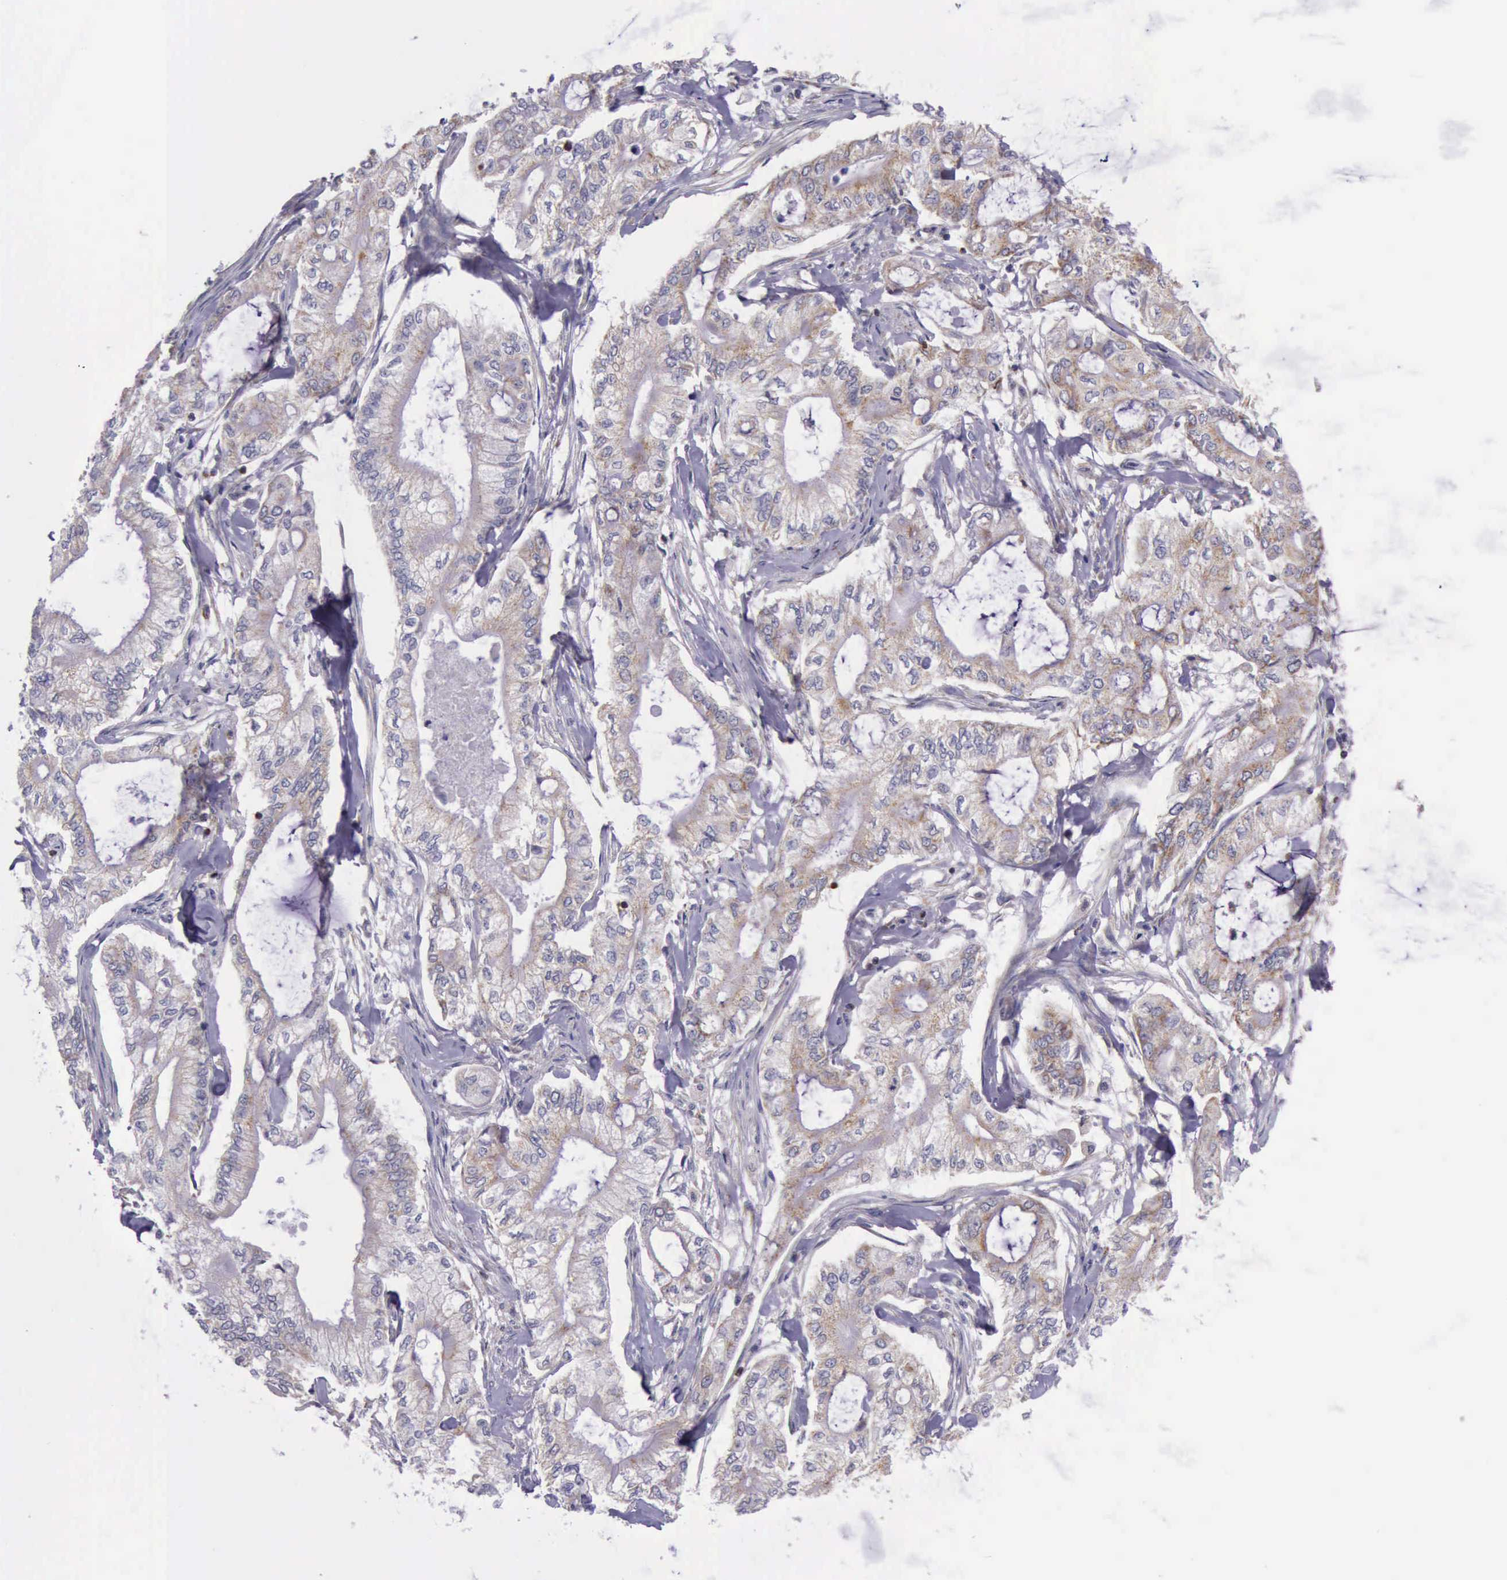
{"staining": {"intensity": "weak", "quantity": ">75%", "location": "cytoplasmic/membranous"}, "tissue": "pancreatic cancer", "cell_type": "Tumor cells", "image_type": "cancer", "snomed": [{"axis": "morphology", "description": "Adenocarcinoma, NOS"}, {"axis": "topography", "description": "Pancreas"}], "caption": "High-magnification brightfield microscopy of pancreatic cancer stained with DAB (3,3'-diaminobenzidine) (brown) and counterstained with hematoxylin (blue). tumor cells exhibit weak cytoplasmic/membranous positivity is identified in approximately>75% of cells.", "gene": "TXN2", "patient": {"sex": "male", "age": 79}}